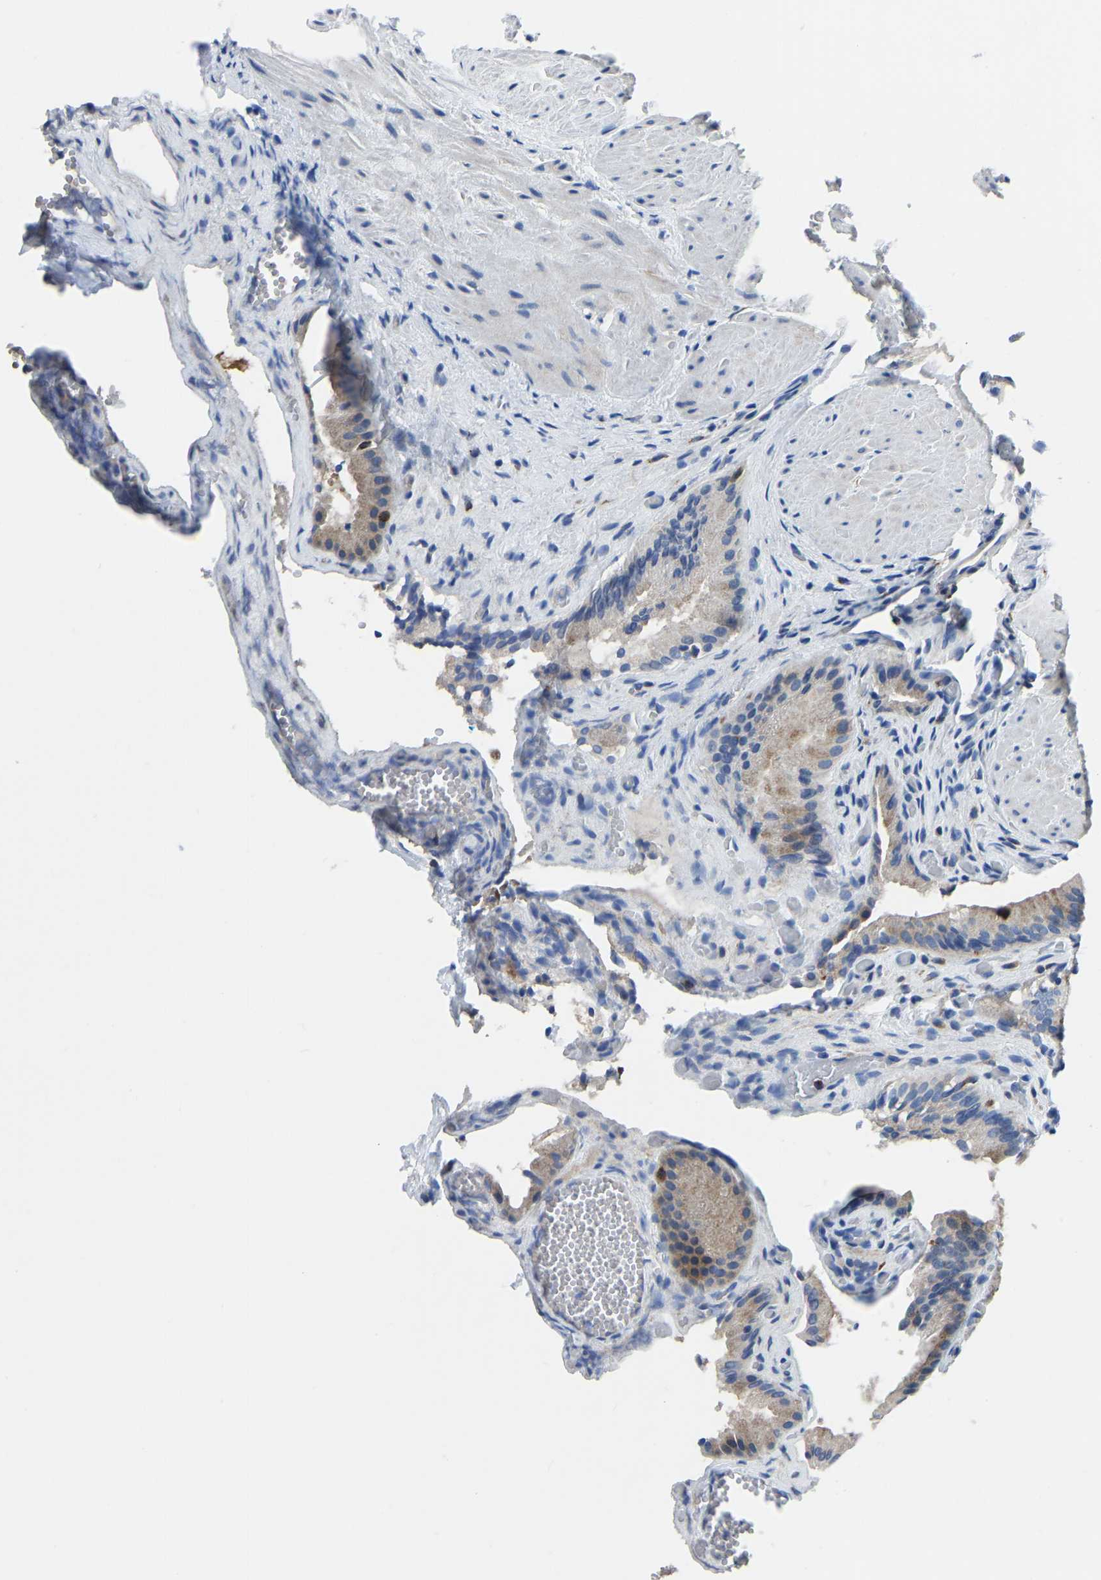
{"staining": {"intensity": "moderate", "quantity": ">75%", "location": "cytoplasmic/membranous"}, "tissue": "gallbladder", "cell_type": "Glandular cells", "image_type": "normal", "snomed": [{"axis": "morphology", "description": "Normal tissue, NOS"}, {"axis": "topography", "description": "Gallbladder"}], "caption": "Moderate cytoplasmic/membranous expression is seen in about >75% of glandular cells in benign gallbladder. (DAB = brown stain, brightfield microscopy at high magnification).", "gene": "ATP6V1E1", "patient": {"sex": "male", "age": 49}}